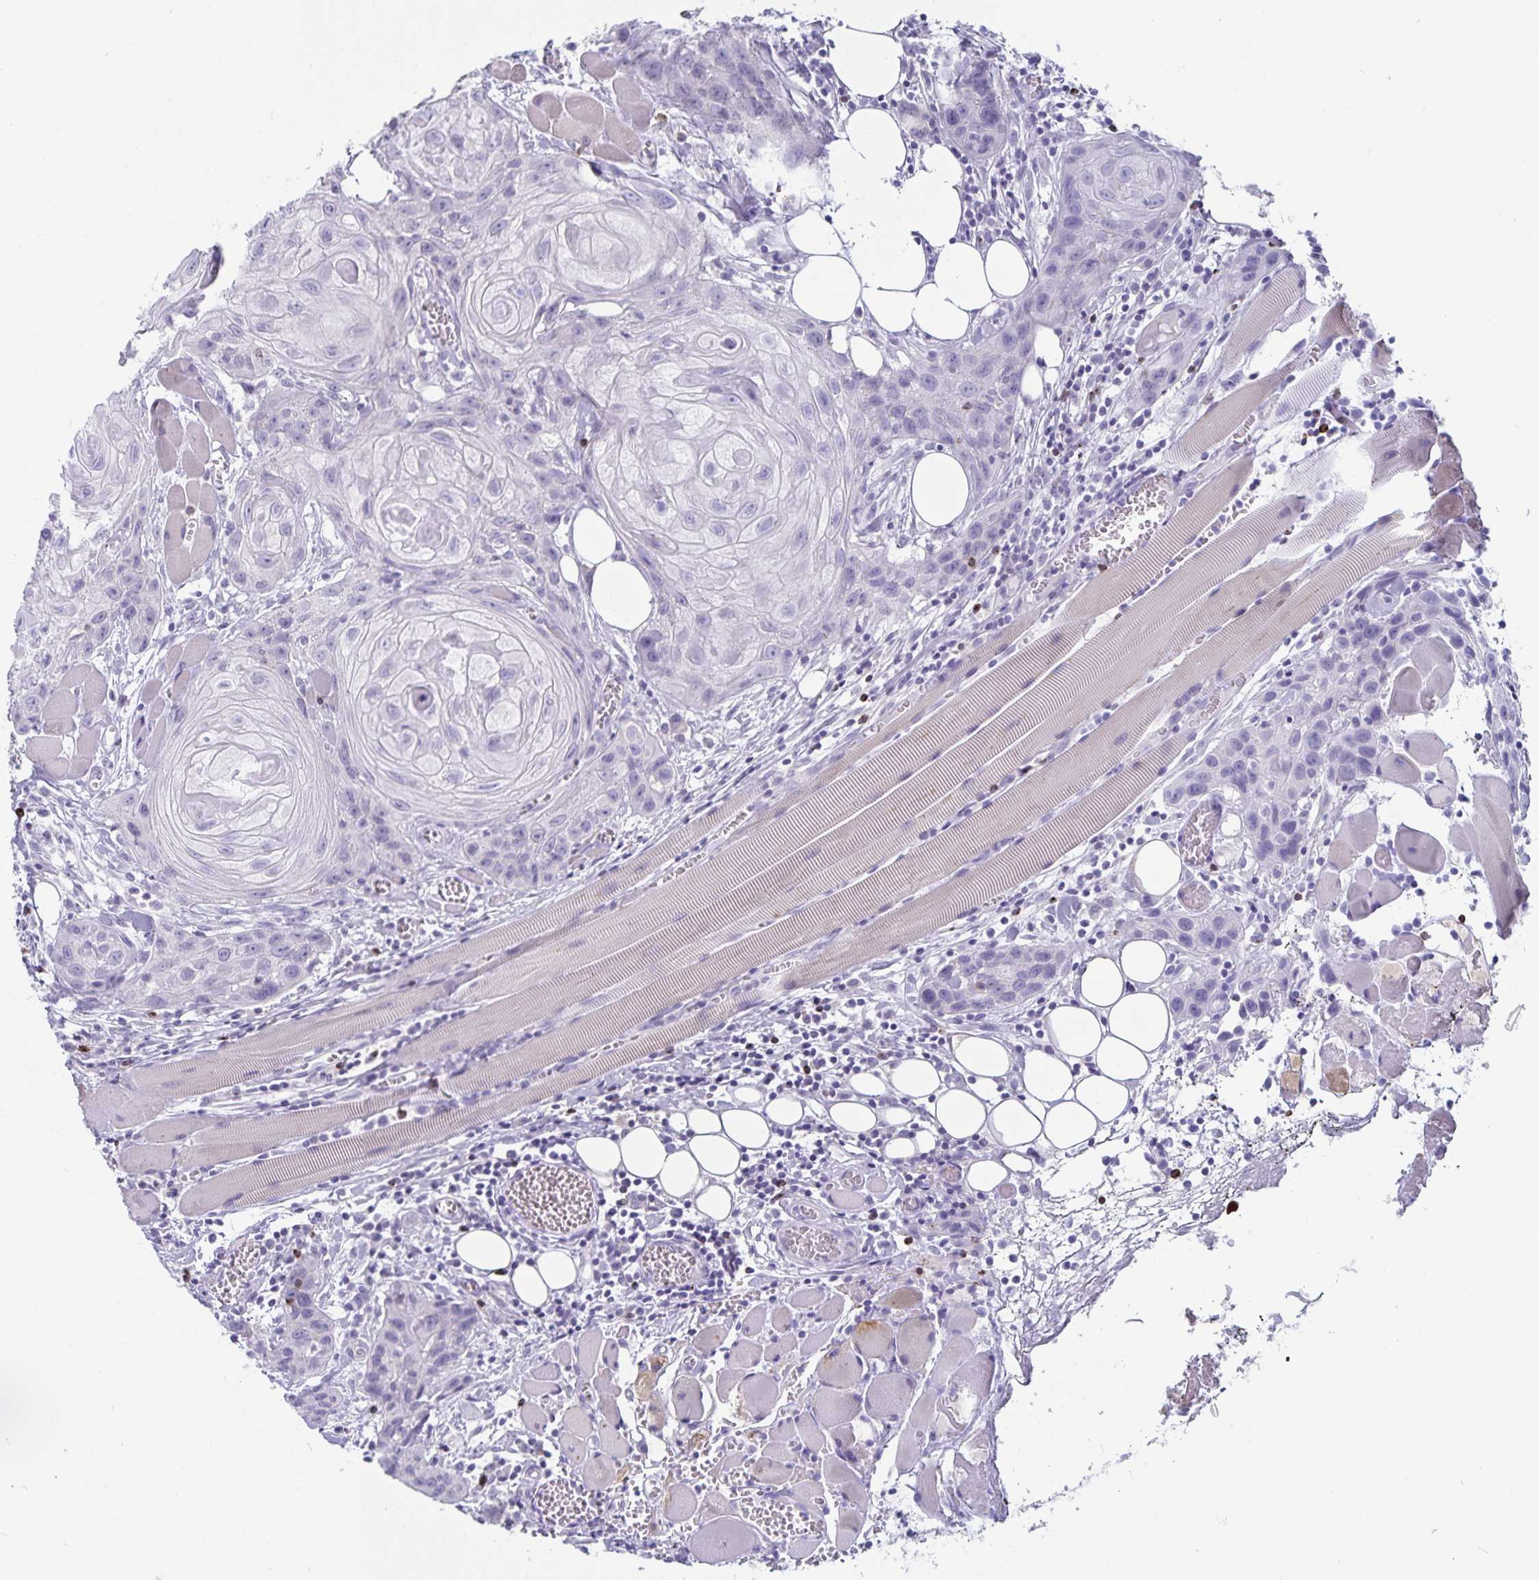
{"staining": {"intensity": "negative", "quantity": "none", "location": "none"}, "tissue": "head and neck cancer", "cell_type": "Tumor cells", "image_type": "cancer", "snomed": [{"axis": "morphology", "description": "Squamous cell carcinoma, NOS"}, {"axis": "topography", "description": "Oral tissue"}, {"axis": "topography", "description": "Head-Neck"}], "caption": "A photomicrograph of squamous cell carcinoma (head and neck) stained for a protein reveals no brown staining in tumor cells.", "gene": "GNLY", "patient": {"sex": "male", "age": 58}}